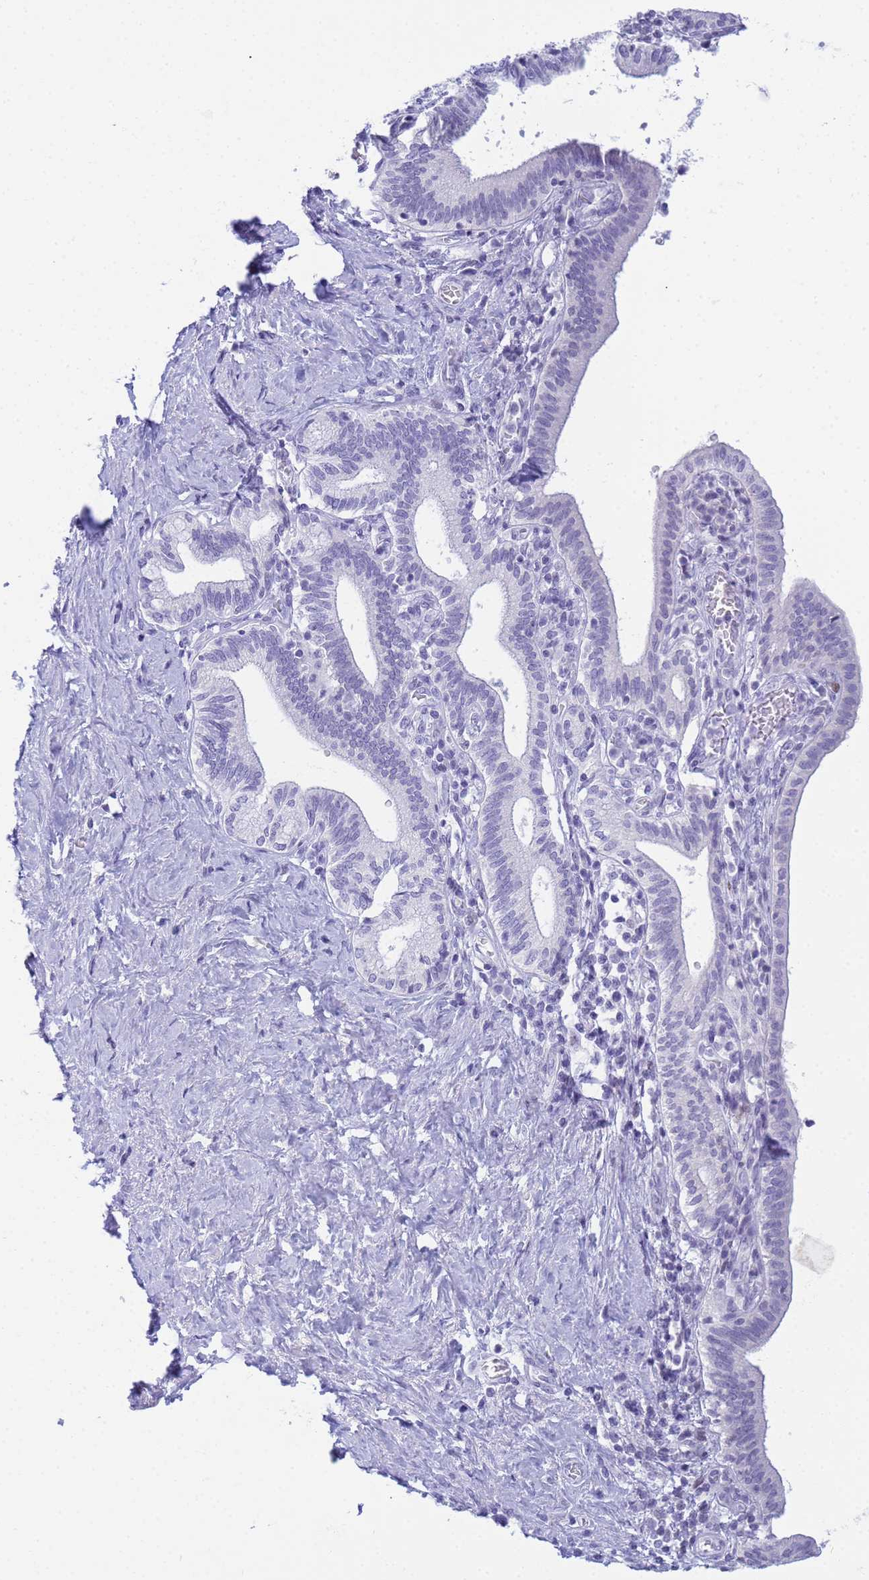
{"staining": {"intensity": "negative", "quantity": "none", "location": "none"}, "tissue": "pancreatic cancer", "cell_type": "Tumor cells", "image_type": "cancer", "snomed": [{"axis": "morphology", "description": "Adenocarcinoma, NOS"}, {"axis": "topography", "description": "Pancreas"}], "caption": "This is an immunohistochemistry (IHC) histopathology image of human pancreatic cancer. There is no expression in tumor cells.", "gene": "SNX20", "patient": {"sex": "female", "age": 73}}